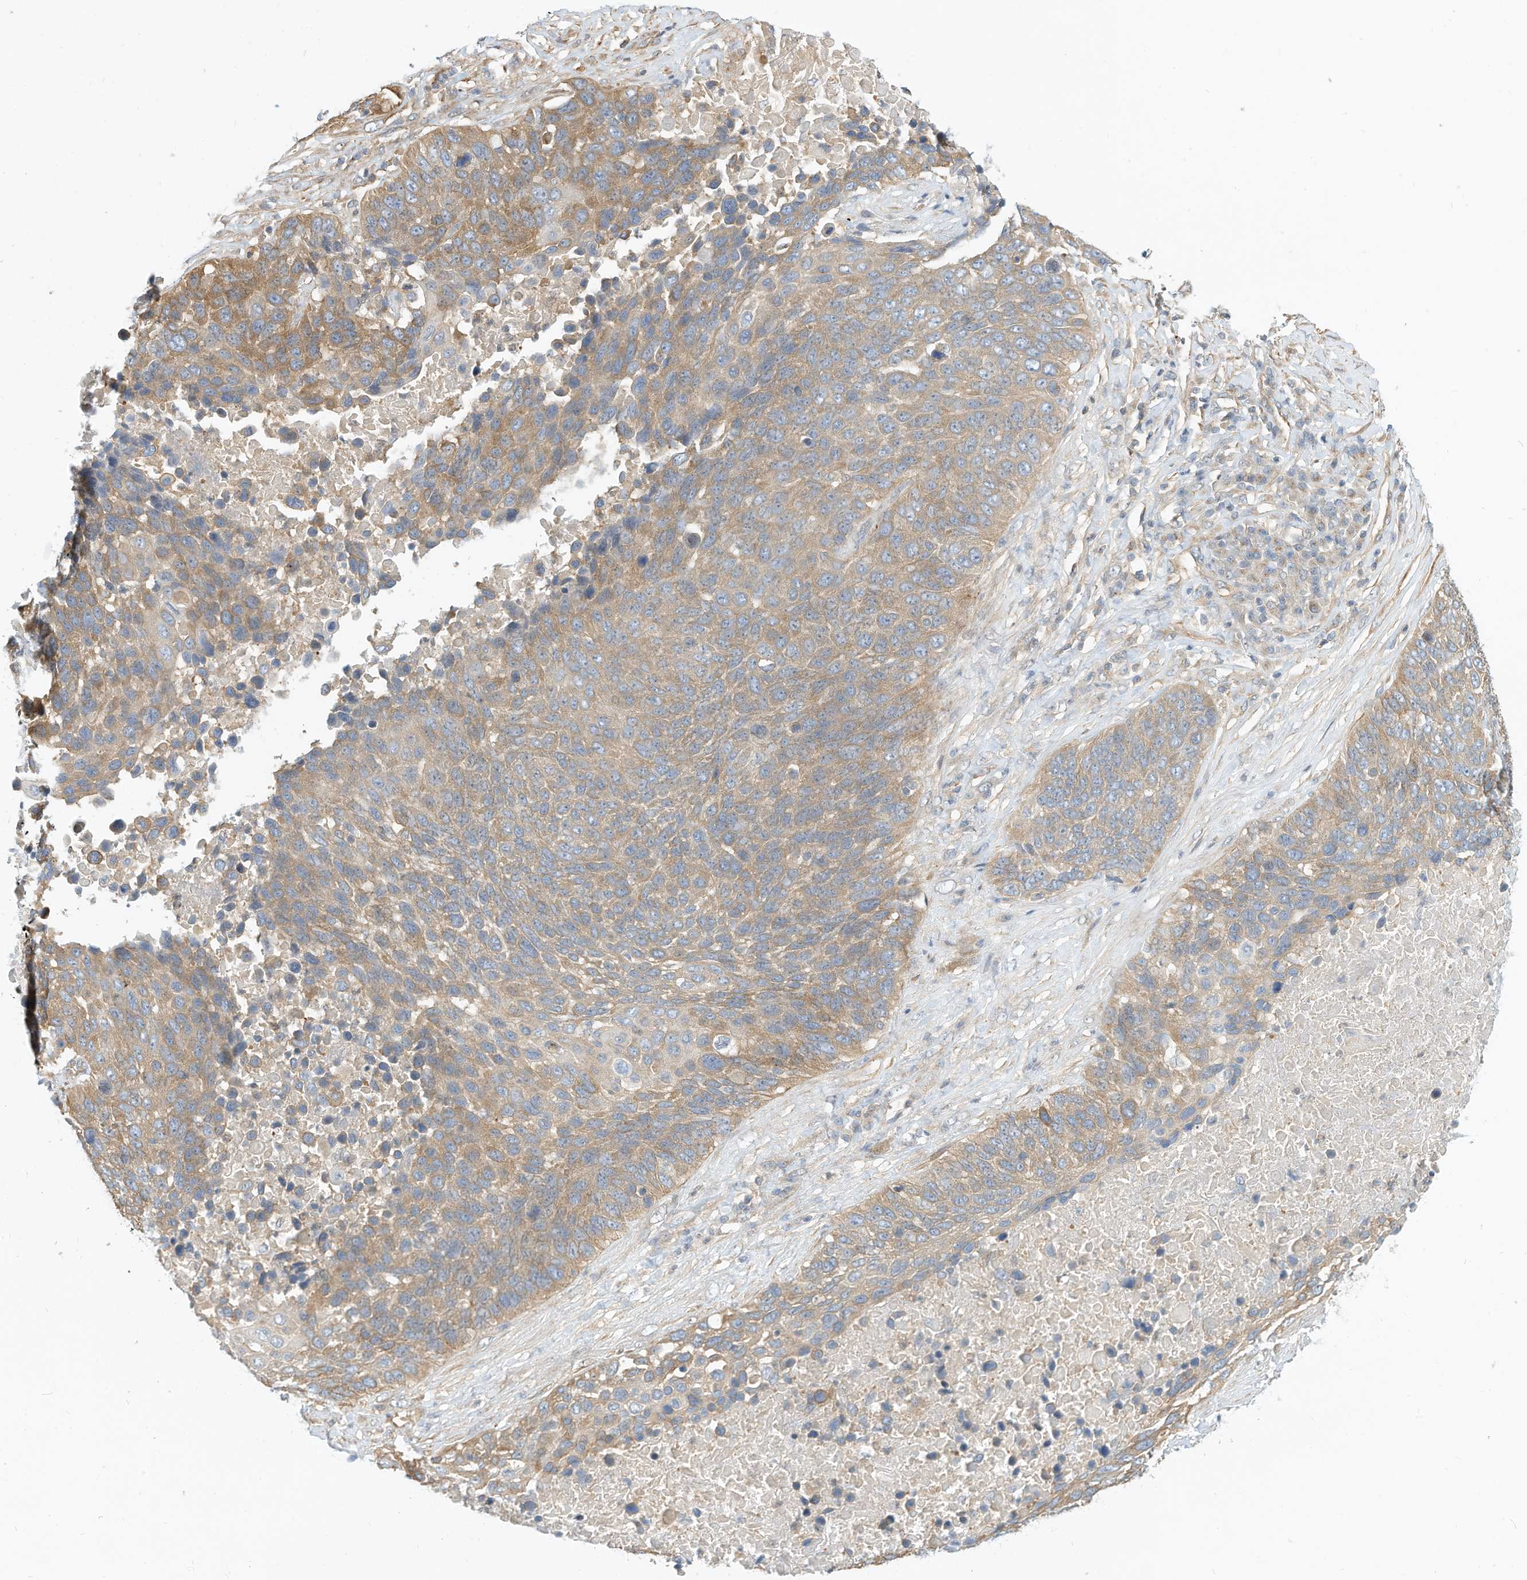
{"staining": {"intensity": "moderate", "quantity": ">75%", "location": "cytoplasmic/membranous"}, "tissue": "lung cancer", "cell_type": "Tumor cells", "image_type": "cancer", "snomed": [{"axis": "morphology", "description": "Squamous cell carcinoma, NOS"}, {"axis": "topography", "description": "Lung"}], "caption": "Protein staining displays moderate cytoplasmic/membranous expression in about >75% of tumor cells in lung squamous cell carcinoma.", "gene": "OFD1", "patient": {"sex": "male", "age": 66}}